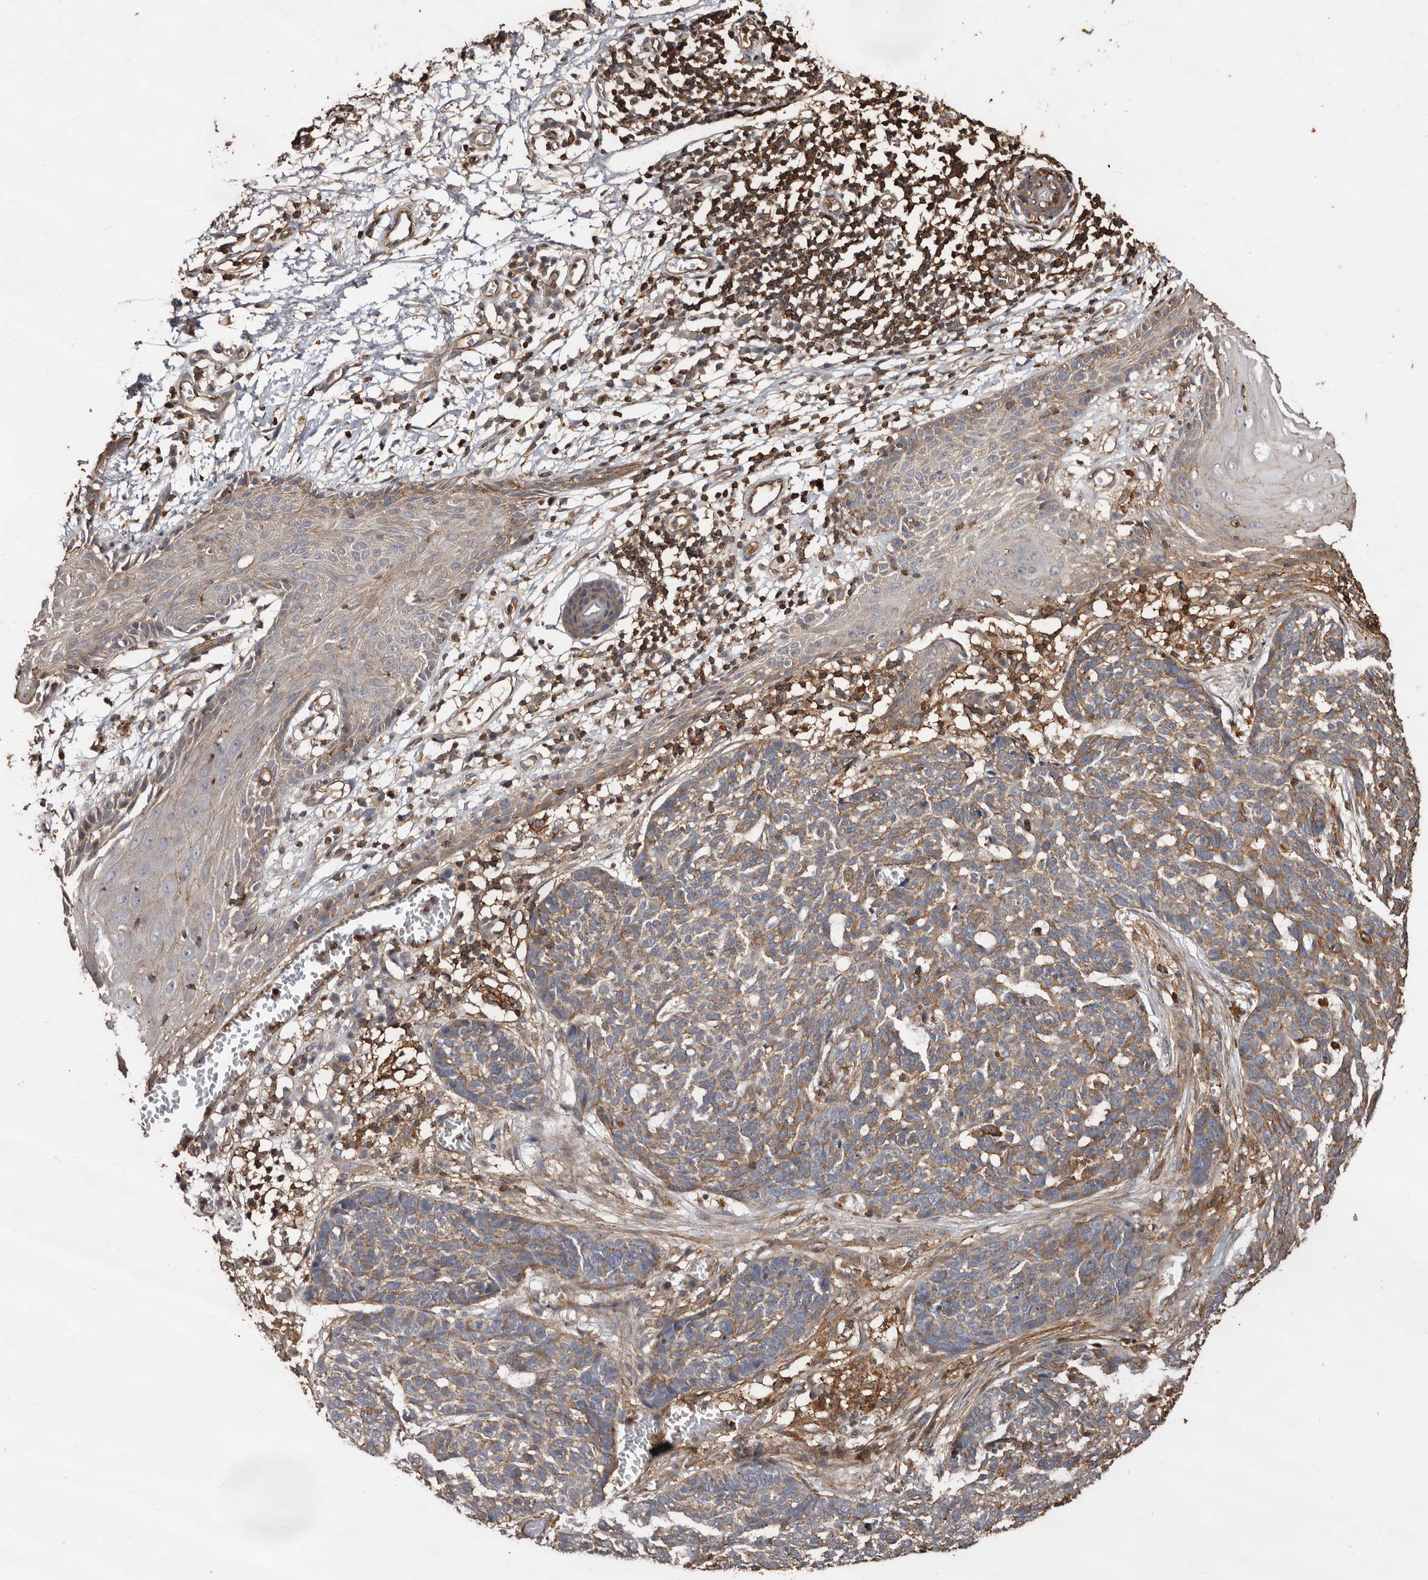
{"staining": {"intensity": "moderate", "quantity": ">75%", "location": "cytoplasmic/membranous"}, "tissue": "skin cancer", "cell_type": "Tumor cells", "image_type": "cancer", "snomed": [{"axis": "morphology", "description": "Basal cell carcinoma"}, {"axis": "topography", "description": "Skin"}], "caption": "Protein expression analysis of human skin cancer reveals moderate cytoplasmic/membranous expression in approximately >75% of tumor cells.", "gene": "GSK3A", "patient": {"sex": "male", "age": 85}}